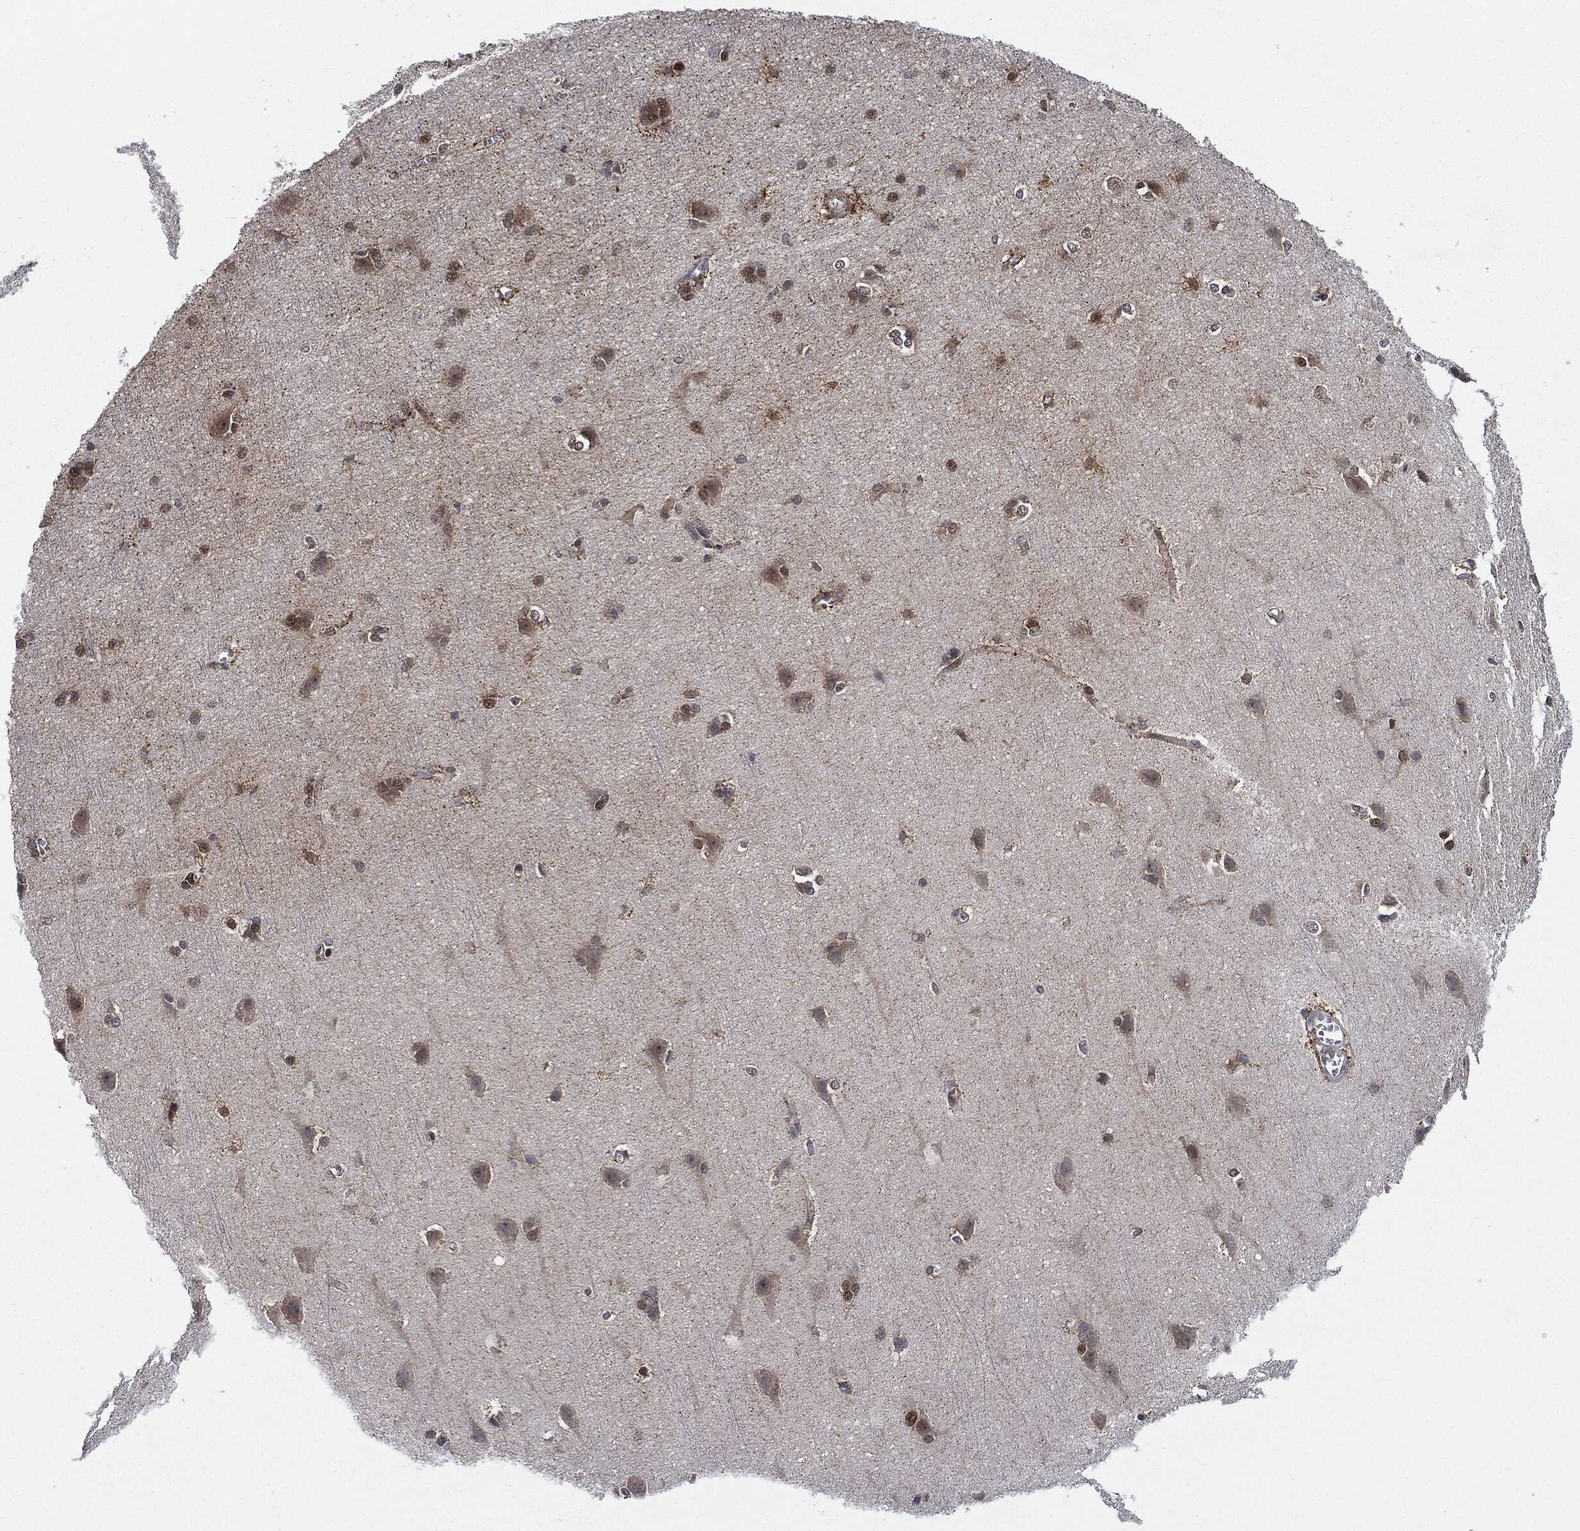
{"staining": {"intensity": "negative", "quantity": "none", "location": "none"}, "tissue": "cerebral cortex", "cell_type": "Endothelial cells", "image_type": "normal", "snomed": [{"axis": "morphology", "description": "Normal tissue, NOS"}, {"axis": "topography", "description": "Cerebral cortex"}], "caption": "High power microscopy histopathology image of an immunohistochemistry image of unremarkable cerebral cortex, revealing no significant positivity in endothelial cells.", "gene": "RNASEL", "patient": {"sex": "male", "age": 37}}